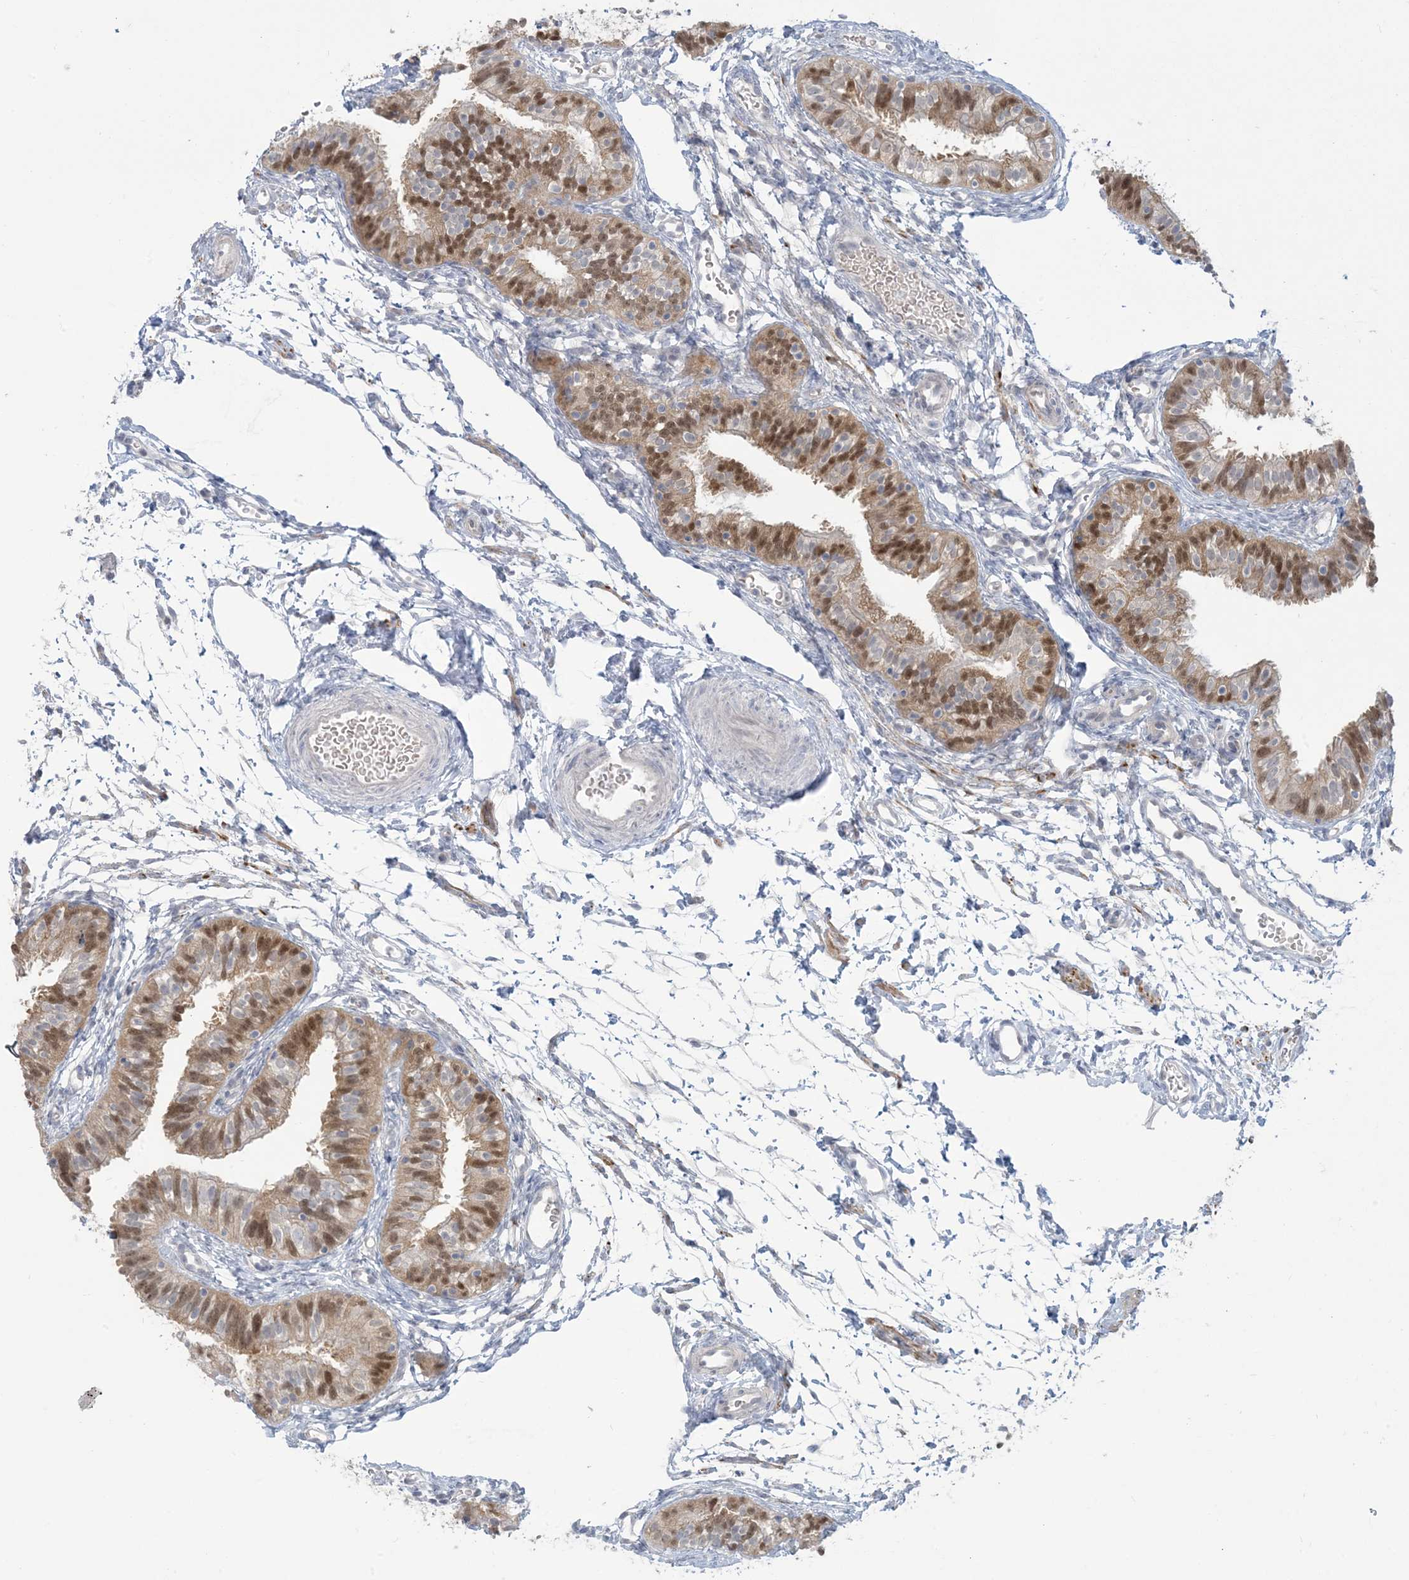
{"staining": {"intensity": "moderate", "quantity": ">75%", "location": "cytoplasmic/membranous,nuclear"}, "tissue": "fallopian tube", "cell_type": "Glandular cells", "image_type": "normal", "snomed": [{"axis": "morphology", "description": "Normal tissue, NOS"}, {"axis": "topography", "description": "Fallopian tube"}], "caption": "A micrograph showing moderate cytoplasmic/membranous,nuclear expression in about >75% of glandular cells in unremarkable fallopian tube, as visualized by brown immunohistochemical staining.", "gene": "NRBP2", "patient": {"sex": "female", "age": 35}}